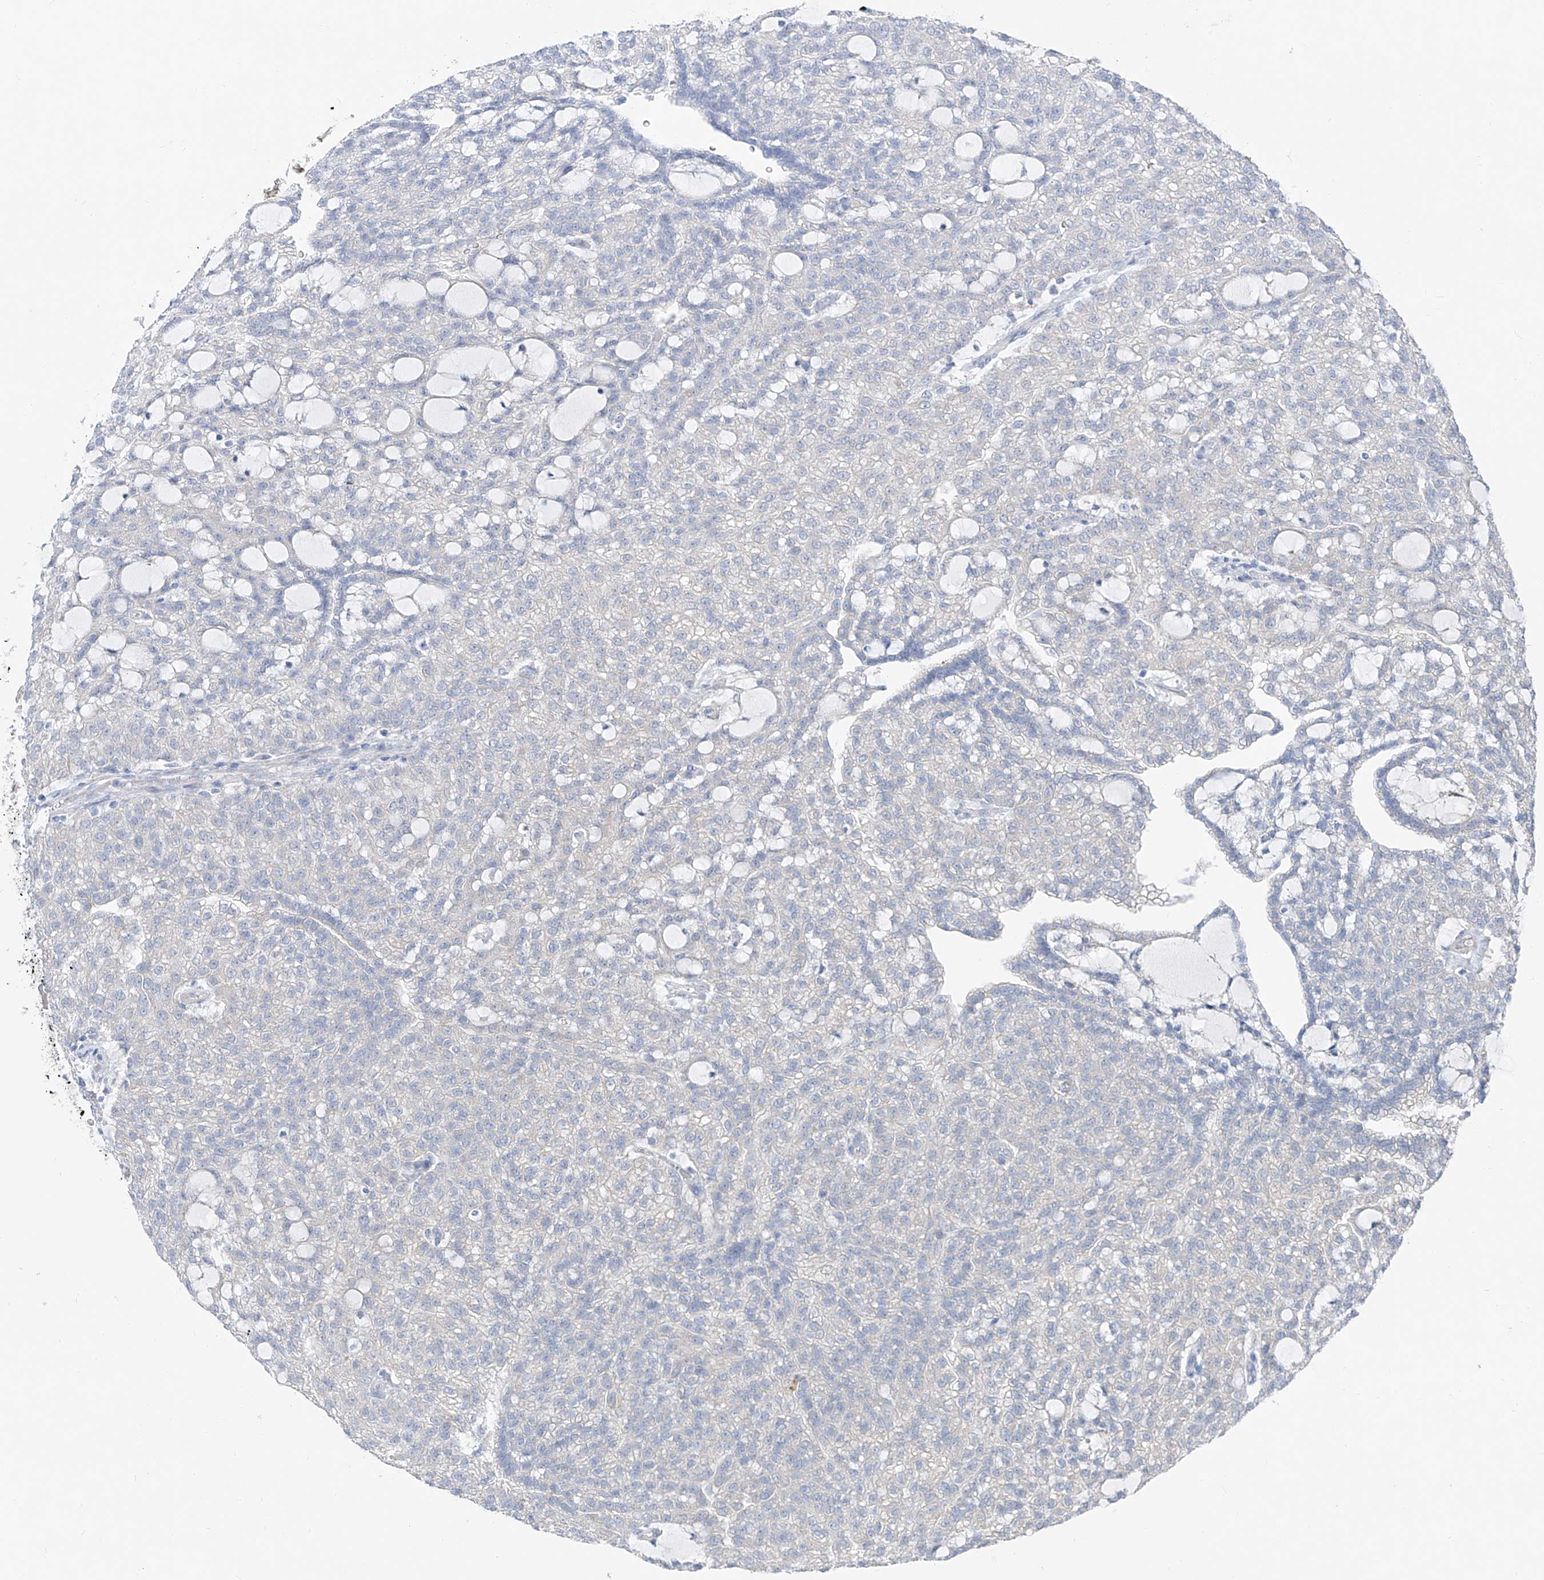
{"staining": {"intensity": "negative", "quantity": "none", "location": "none"}, "tissue": "renal cancer", "cell_type": "Tumor cells", "image_type": "cancer", "snomed": [{"axis": "morphology", "description": "Adenocarcinoma, NOS"}, {"axis": "topography", "description": "Kidney"}], "caption": "Immunohistochemistry (IHC) micrograph of neoplastic tissue: human renal cancer stained with DAB (3,3'-diaminobenzidine) shows no significant protein expression in tumor cells. (DAB immunohistochemistry (IHC) with hematoxylin counter stain).", "gene": "UFL1", "patient": {"sex": "male", "age": 63}}